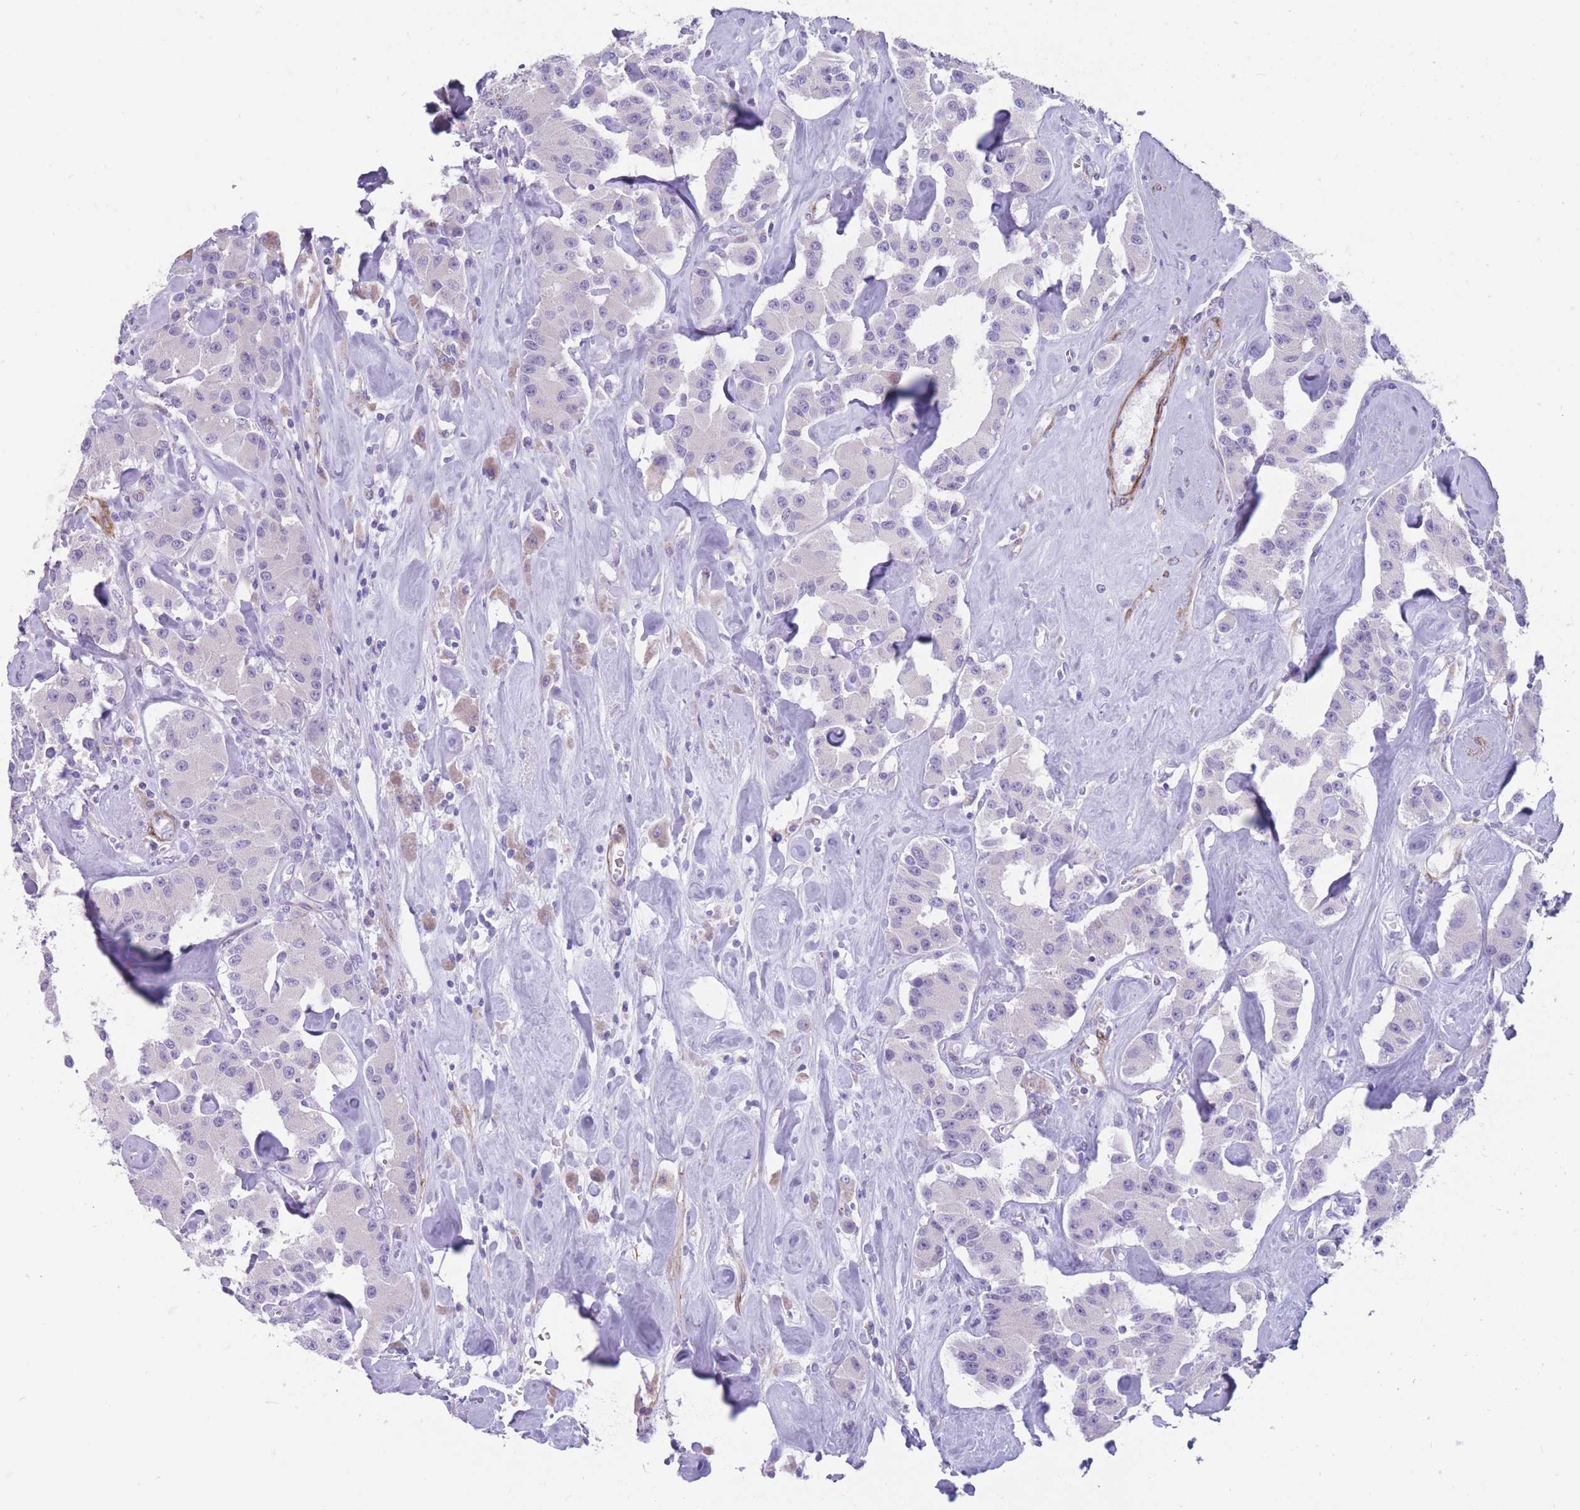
{"staining": {"intensity": "negative", "quantity": "none", "location": "none"}, "tissue": "carcinoid", "cell_type": "Tumor cells", "image_type": "cancer", "snomed": [{"axis": "morphology", "description": "Carcinoid, malignant, NOS"}, {"axis": "topography", "description": "Pancreas"}], "caption": "Immunohistochemistry (IHC) micrograph of neoplastic tissue: human carcinoid stained with DAB (3,3'-diaminobenzidine) exhibits no significant protein positivity in tumor cells.", "gene": "DPYD", "patient": {"sex": "male", "age": 41}}